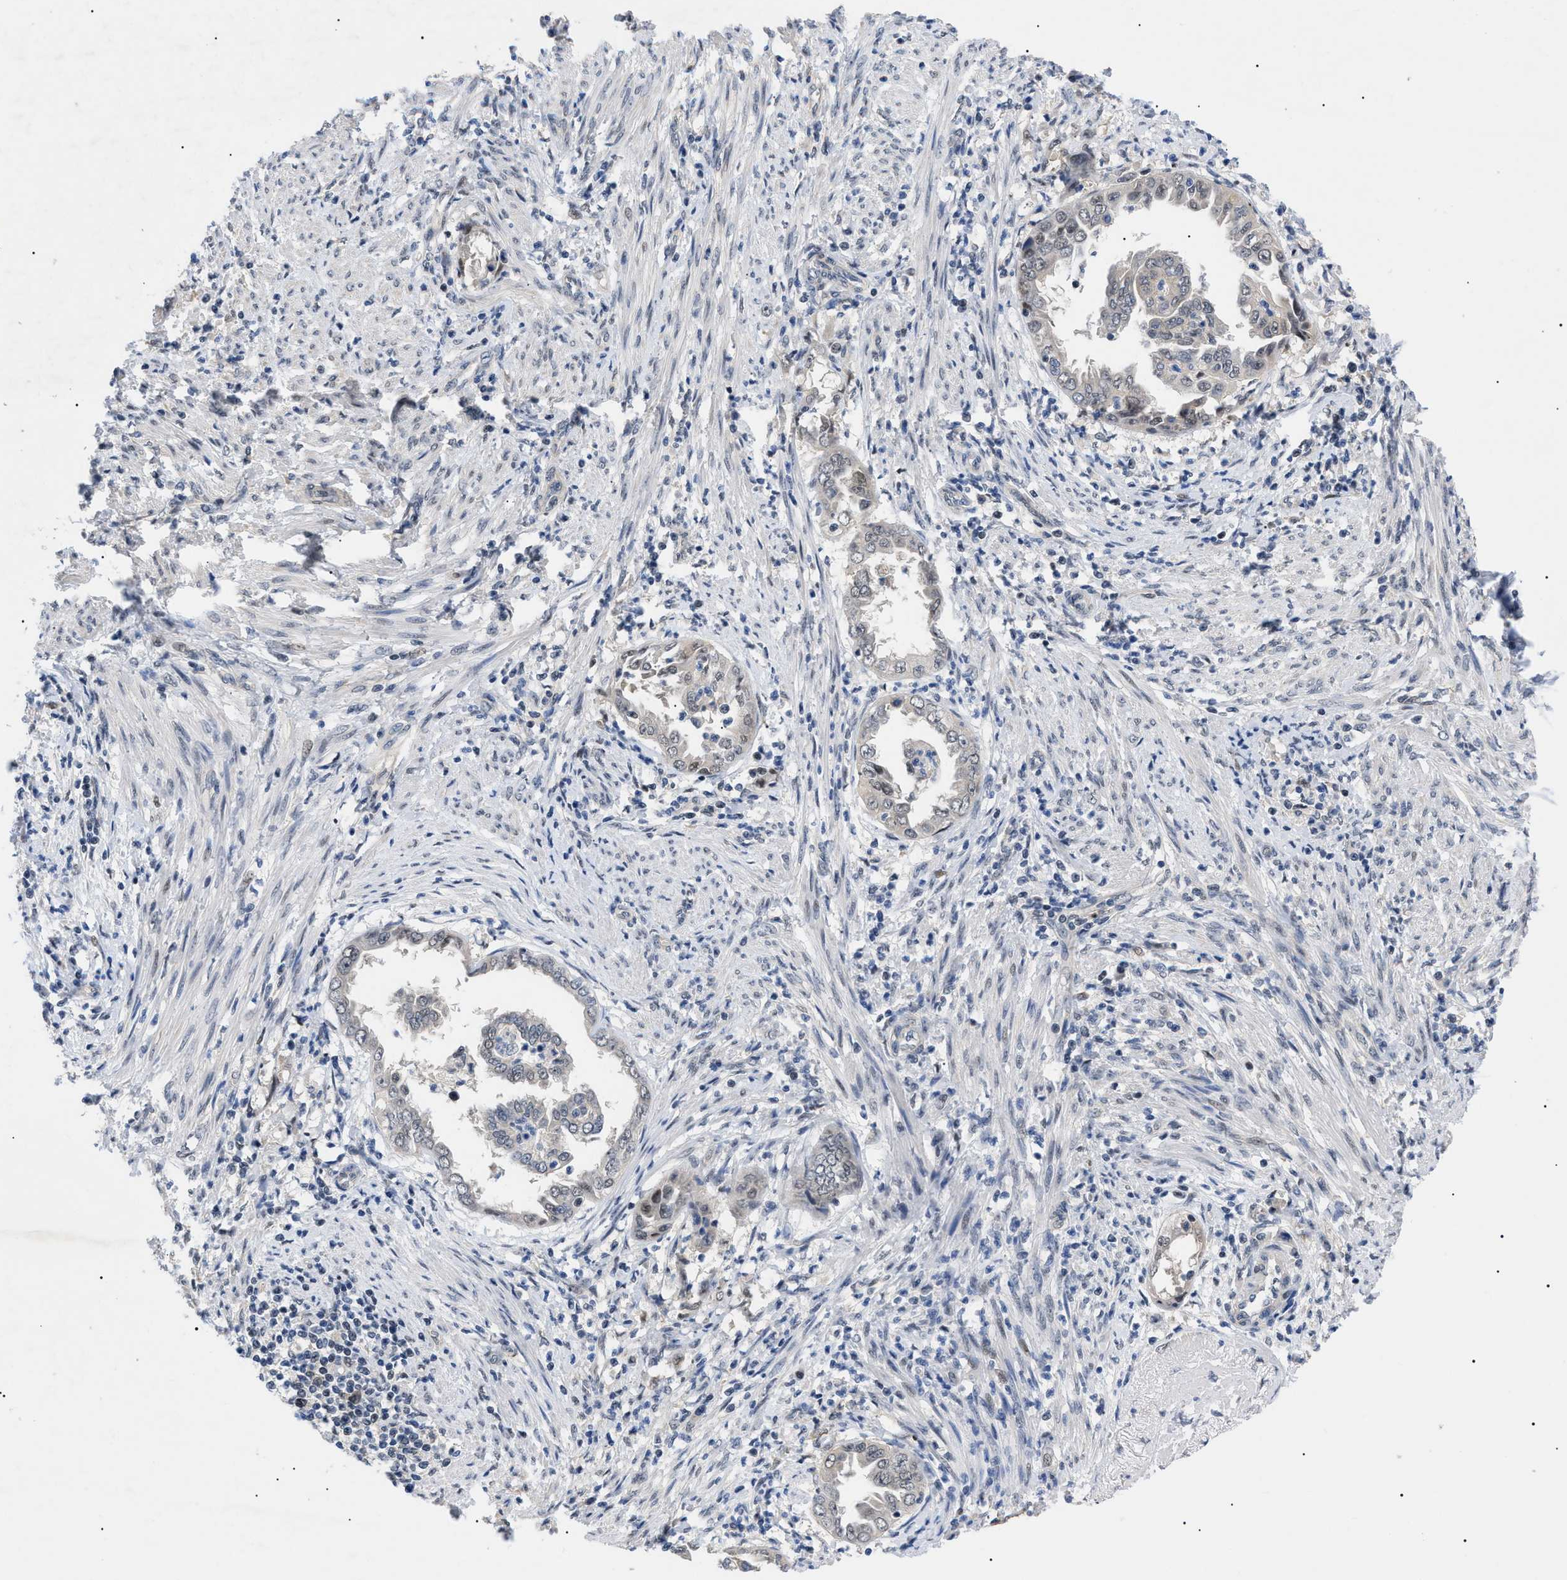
{"staining": {"intensity": "weak", "quantity": ">75%", "location": "cytoplasmic/membranous,nuclear"}, "tissue": "endometrial cancer", "cell_type": "Tumor cells", "image_type": "cancer", "snomed": [{"axis": "morphology", "description": "Adenocarcinoma, NOS"}, {"axis": "topography", "description": "Endometrium"}], "caption": "DAB (3,3'-diaminobenzidine) immunohistochemical staining of adenocarcinoma (endometrial) exhibits weak cytoplasmic/membranous and nuclear protein staining in approximately >75% of tumor cells. Using DAB (3,3'-diaminobenzidine) (brown) and hematoxylin (blue) stains, captured at high magnification using brightfield microscopy.", "gene": "GARRE1", "patient": {"sex": "female", "age": 85}}